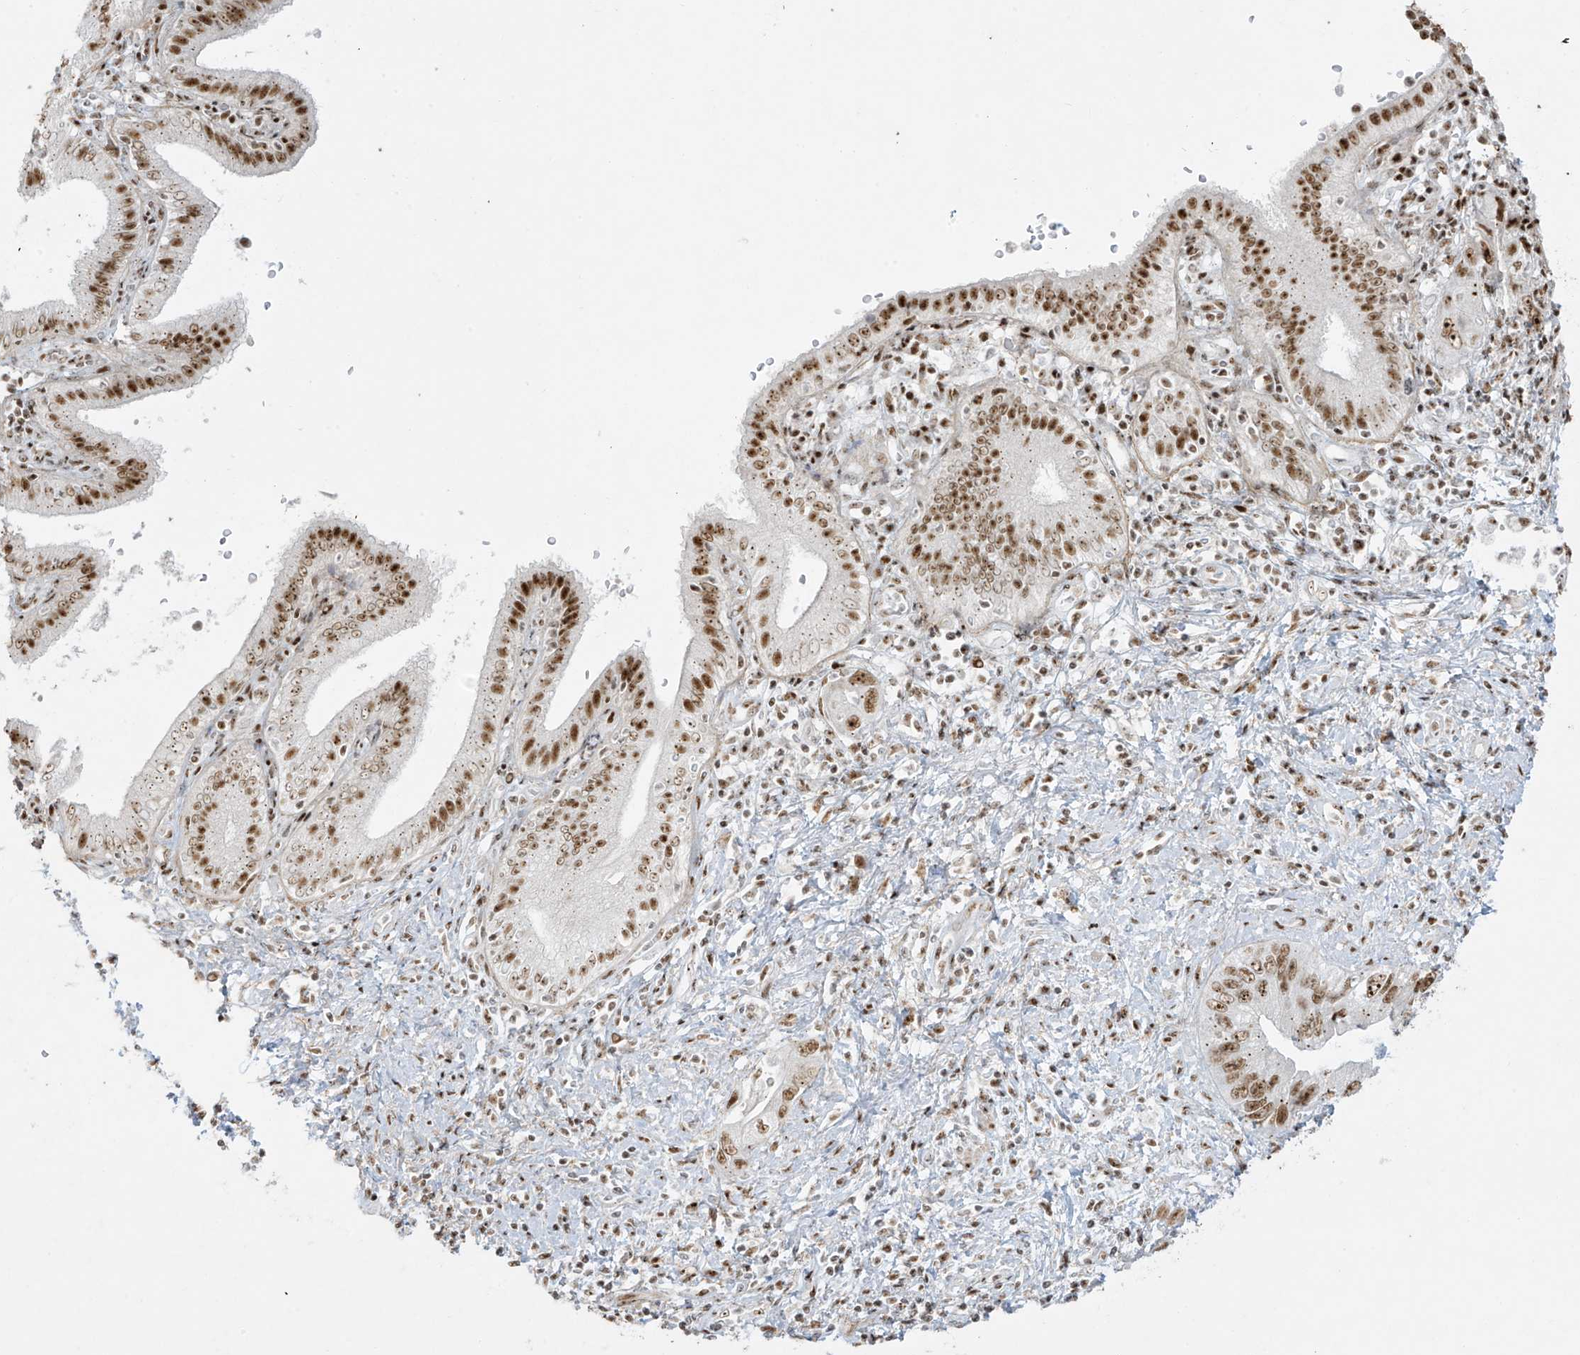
{"staining": {"intensity": "moderate", "quantity": ">75%", "location": "nuclear"}, "tissue": "pancreatic cancer", "cell_type": "Tumor cells", "image_type": "cancer", "snomed": [{"axis": "morphology", "description": "Adenocarcinoma, NOS"}, {"axis": "topography", "description": "Pancreas"}], "caption": "Moderate nuclear protein positivity is present in approximately >75% of tumor cells in pancreatic adenocarcinoma. Immunohistochemistry (ihc) stains the protein of interest in brown and the nuclei are stained blue.", "gene": "MS4A6A", "patient": {"sex": "female", "age": 73}}